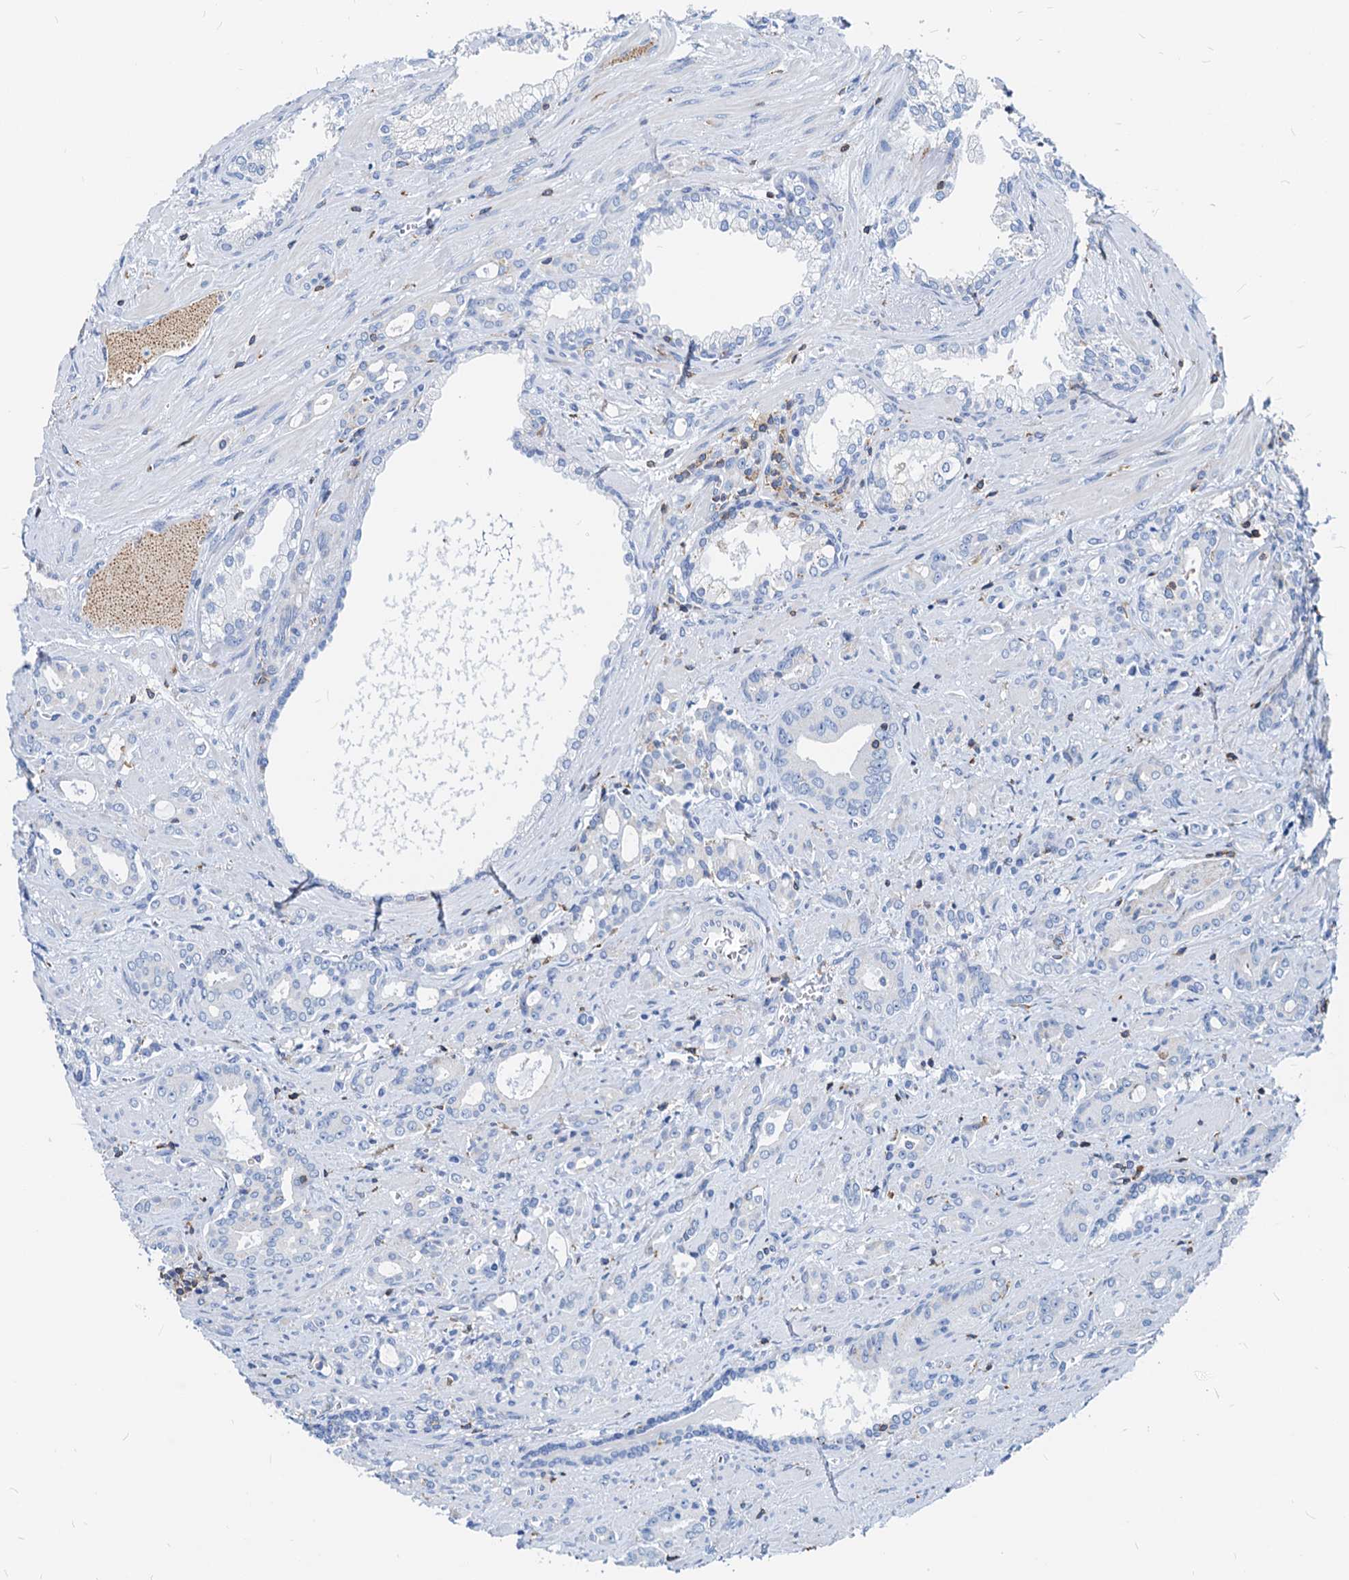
{"staining": {"intensity": "negative", "quantity": "none", "location": "none"}, "tissue": "prostate cancer", "cell_type": "Tumor cells", "image_type": "cancer", "snomed": [{"axis": "morphology", "description": "Adenocarcinoma, High grade"}, {"axis": "topography", "description": "Prostate"}], "caption": "This is a micrograph of IHC staining of prostate cancer, which shows no expression in tumor cells.", "gene": "LCP2", "patient": {"sex": "male", "age": 72}}